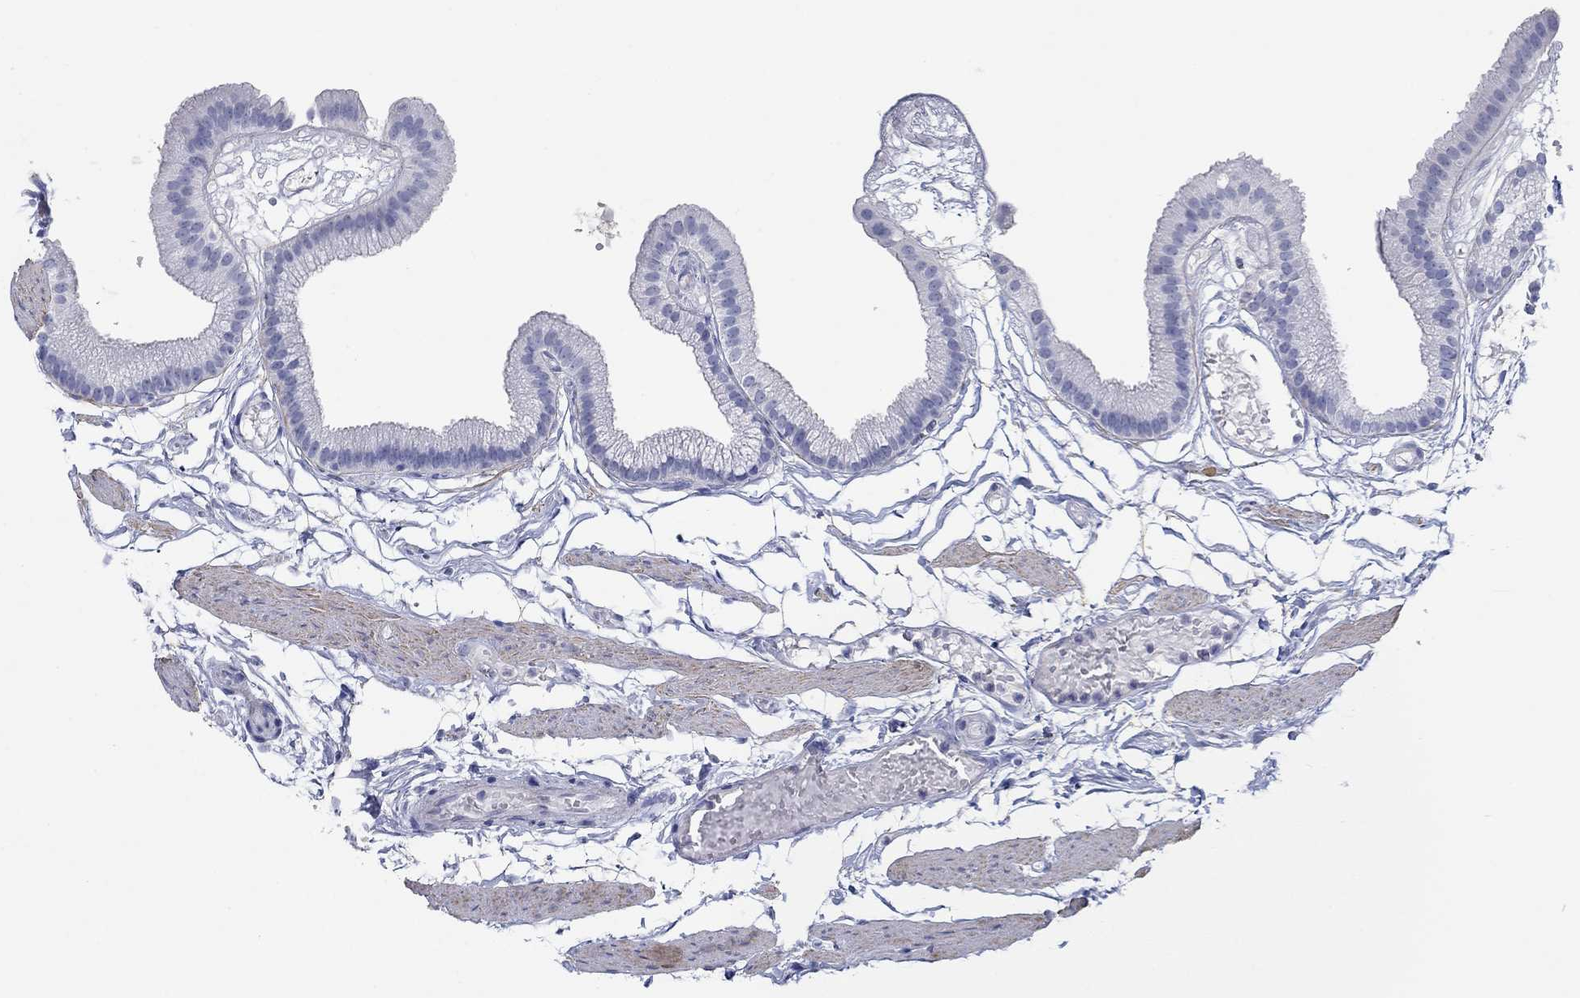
{"staining": {"intensity": "negative", "quantity": "none", "location": "none"}, "tissue": "gallbladder", "cell_type": "Glandular cells", "image_type": "normal", "snomed": [{"axis": "morphology", "description": "Normal tissue, NOS"}, {"axis": "topography", "description": "Gallbladder"}], "caption": "High magnification brightfield microscopy of normal gallbladder stained with DAB (3,3'-diaminobenzidine) (brown) and counterstained with hematoxylin (blue): glandular cells show no significant expression. (DAB immunohistochemistry (IHC) with hematoxylin counter stain).", "gene": "PDYN", "patient": {"sex": "female", "age": 45}}